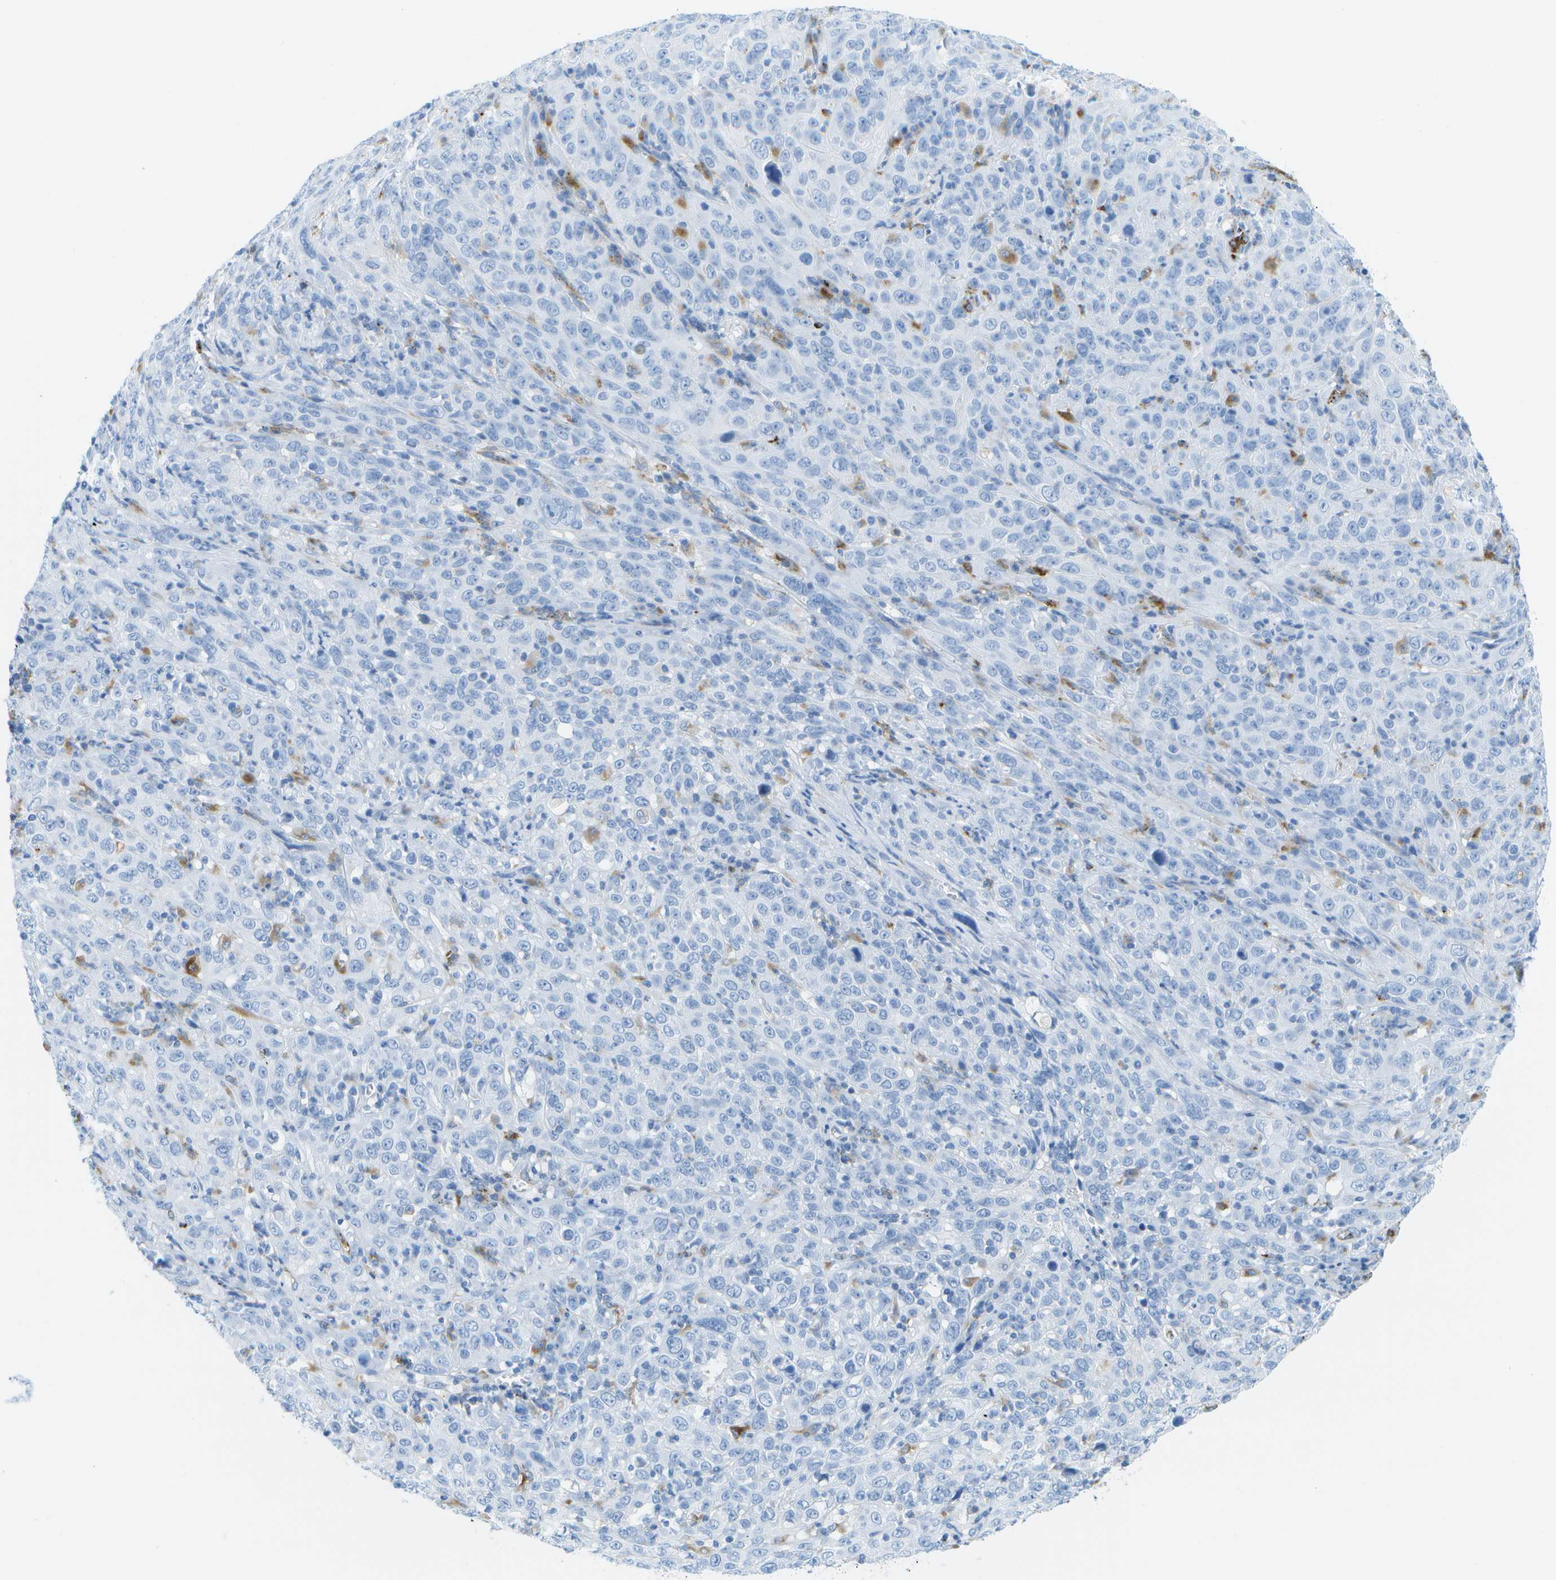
{"staining": {"intensity": "negative", "quantity": "none", "location": "none"}, "tissue": "cervical cancer", "cell_type": "Tumor cells", "image_type": "cancer", "snomed": [{"axis": "morphology", "description": "Squamous cell carcinoma, NOS"}, {"axis": "topography", "description": "Cervix"}], "caption": "IHC histopathology image of neoplastic tissue: squamous cell carcinoma (cervical) stained with DAB displays no significant protein staining in tumor cells.", "gene": "PRCP", "patient": {"sex": "female", "age": 46}}